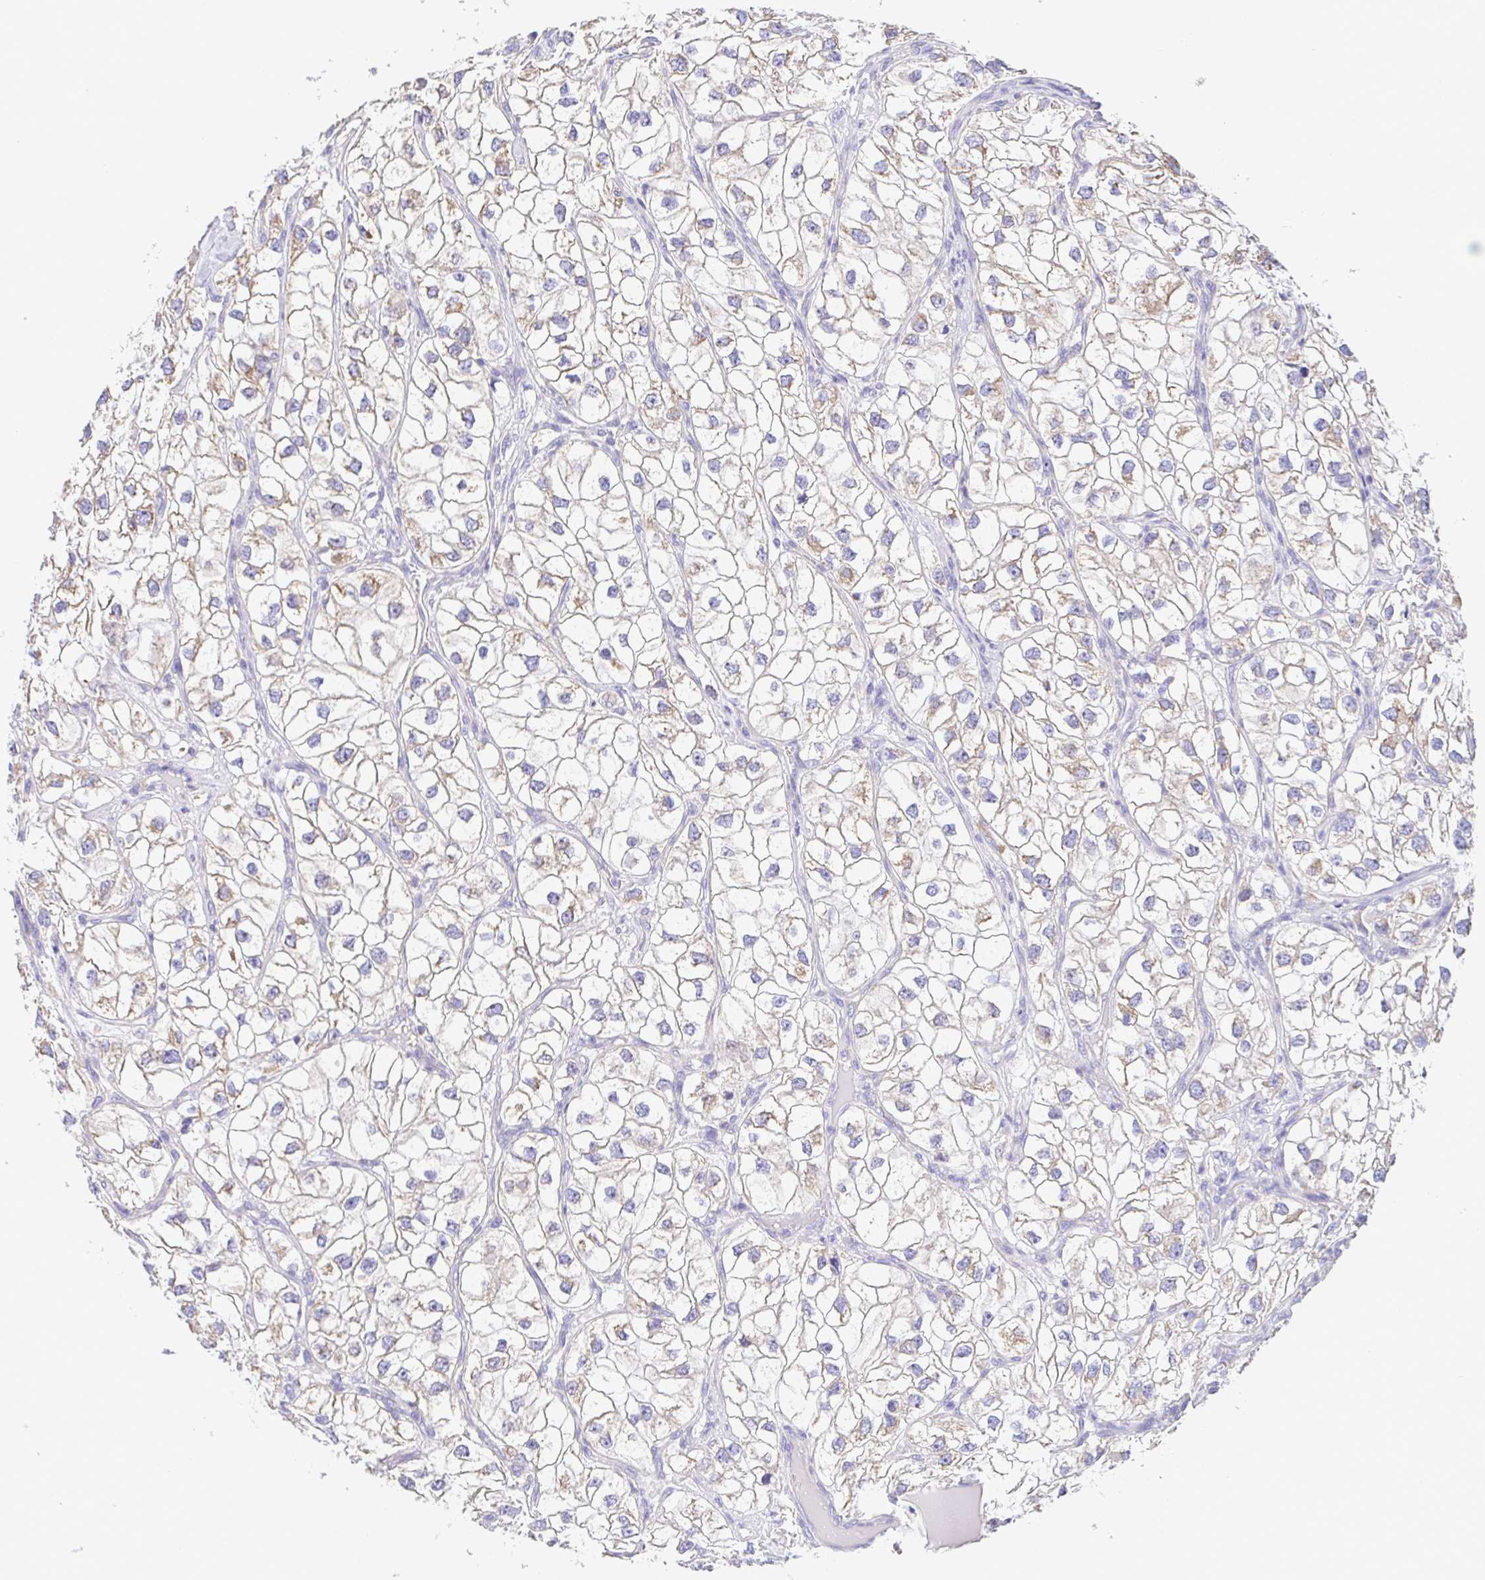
{"staining": {"intensity": "weak", "quantity": "25%-75%", "location": "cytoplasmic/membranous"}, "tissue": "renal cancer", "cell_type": "Tumor cells", "image_type": "cancer", "snomed": [{"axis": "morphology", "description": "Adenocarcinoma, NOS"}, {"axis": "topography", "description": "Kidney"}], "caption": "Tumor cells reveal low levels of weak cytoplasmic/membranous positivity in approximately 25%-75% of cells in human renal cancer.", "gene": "GINM1", "patient": {"sex": "male", "age": 59}}